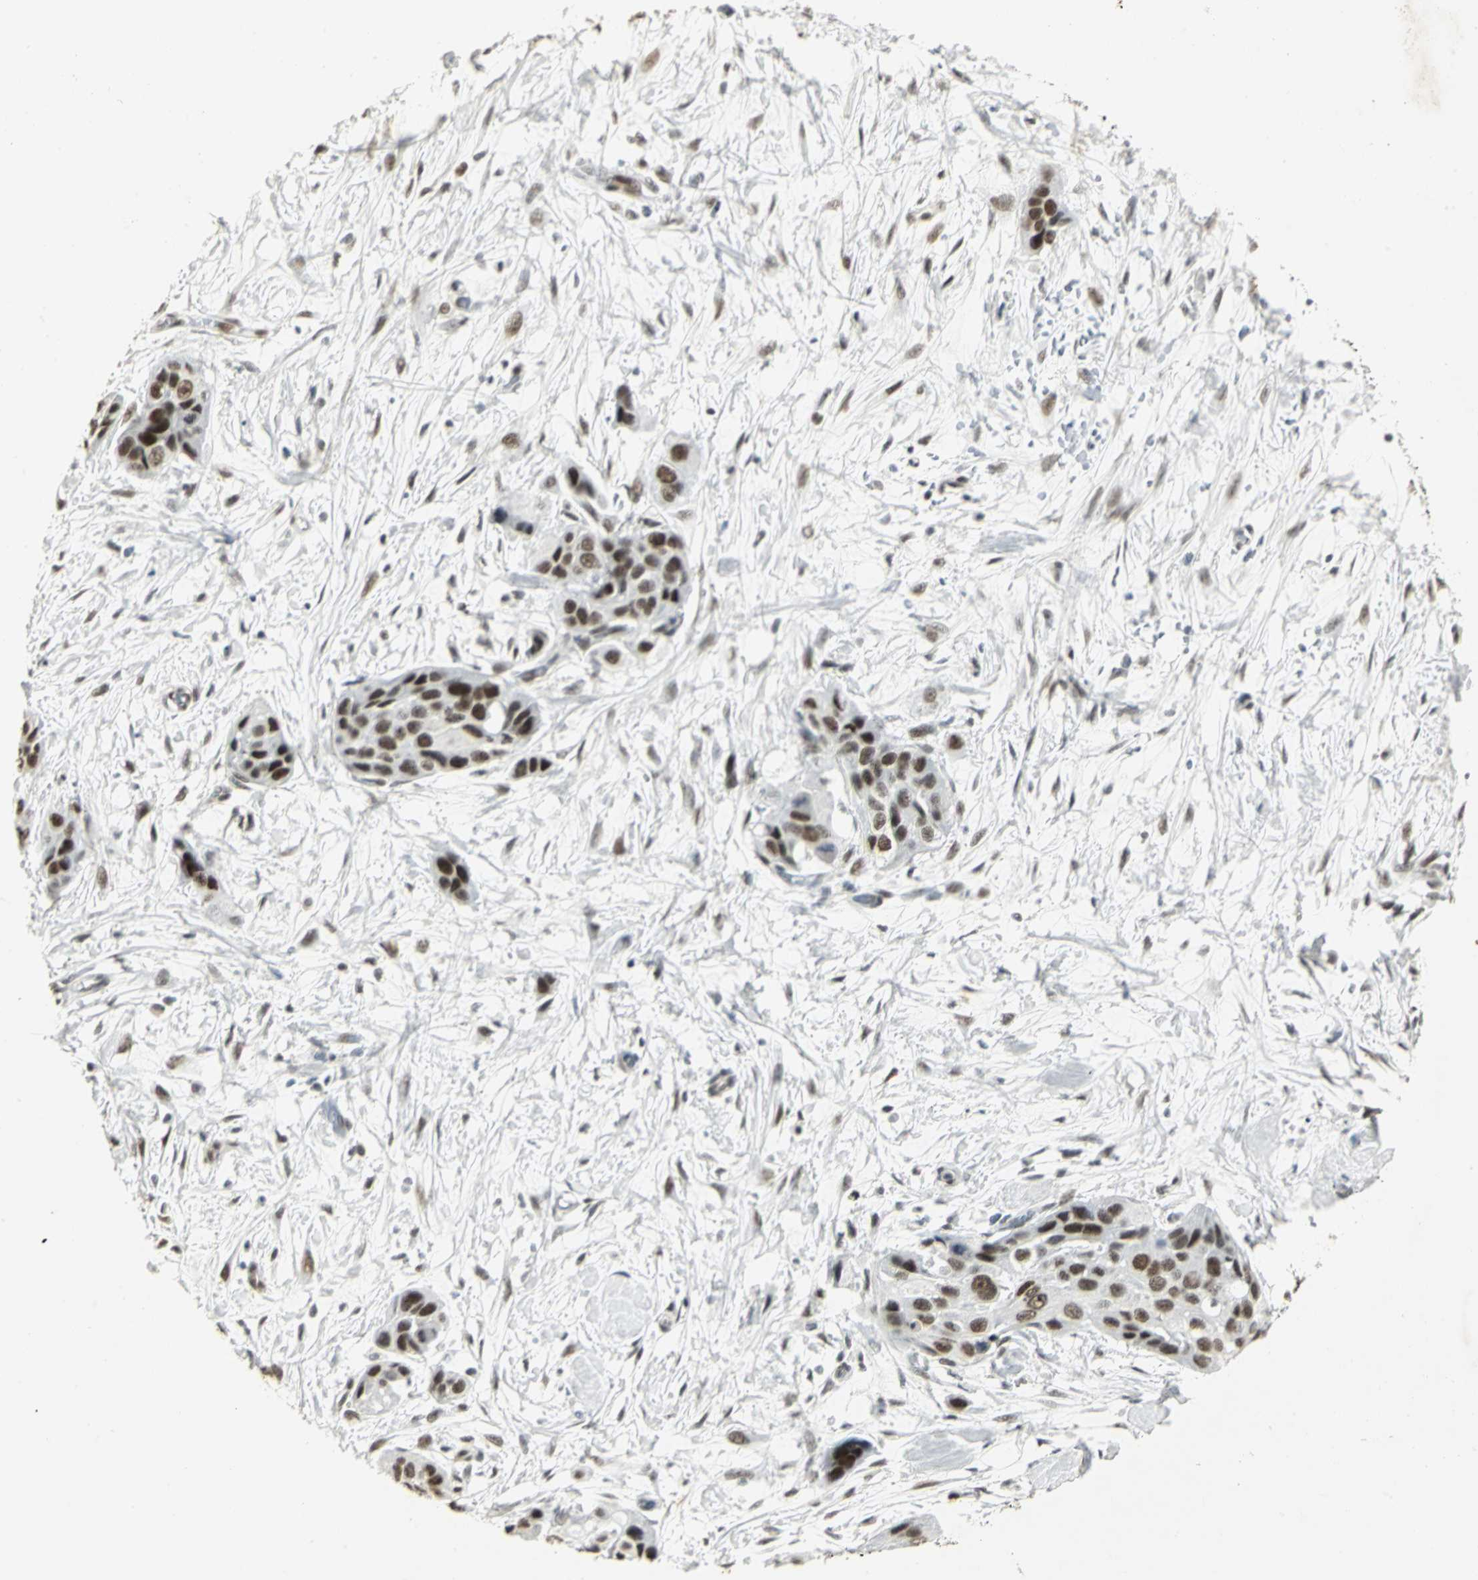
{"staining": {"intensity": "strong", "quantity": ">75%", "location": "nuclear"}, "tissue": "pancreatic cancer", "cell_type": "Tumor cells", "image_type": "cancer", "snomed": [{"axis": "morphology", "description": "Adenocarcinoma, NOS"}, {"axis": "topography", "description": "Pancreas"}], "caption": "Immunohistochemical staining of pancreatic cancer reveals high levels of strong nuclear protein positivity in approximately >75% of tumor cells.", "gene": "CBX3", "patient": {"sex": "female", "age": 60}}